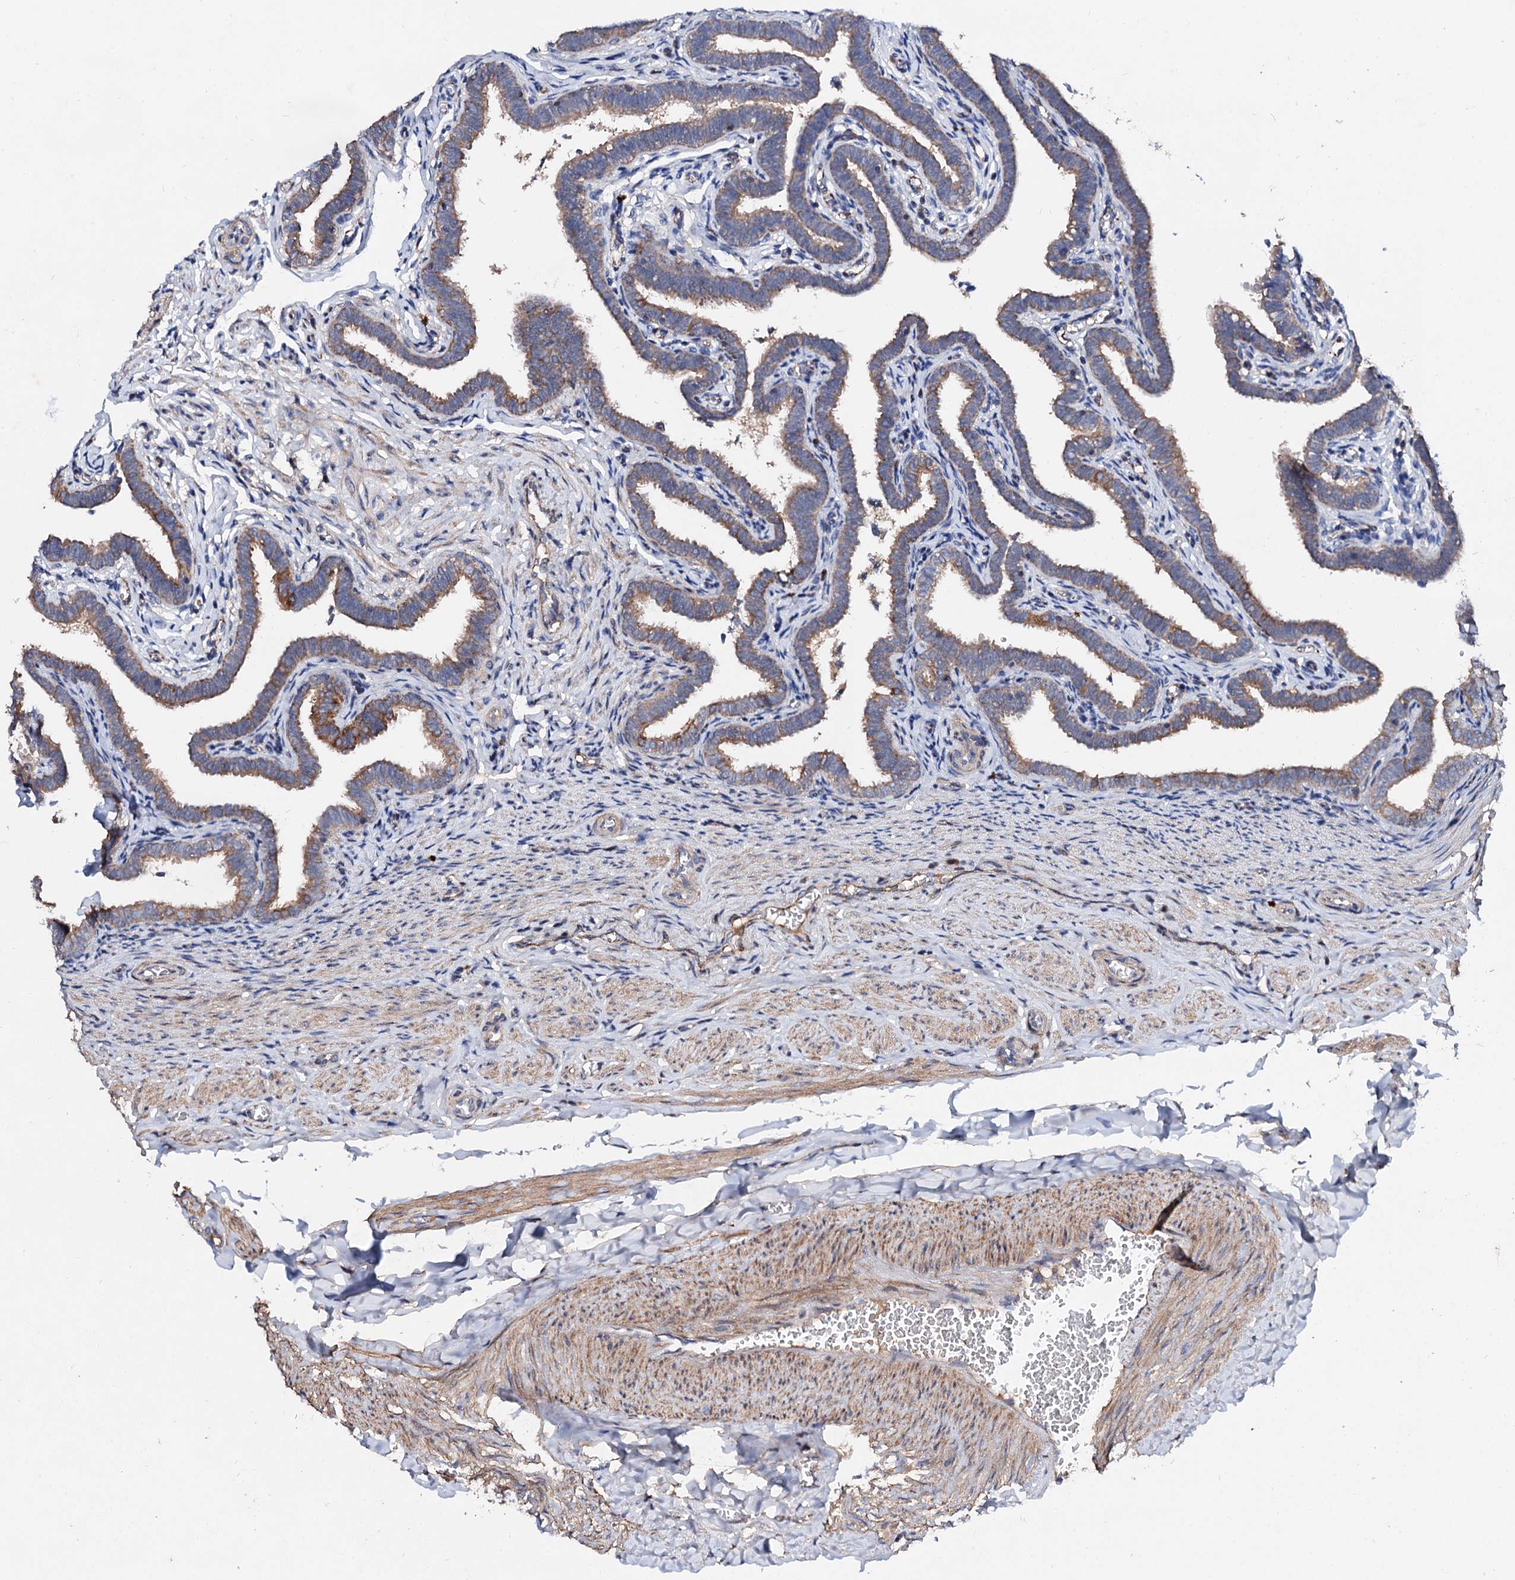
{"staining": {"intensity": "moderate", "quantity": ">75%", "location": "cytoplasmic/membranous"}, "tissue": "fallopian tube", "cell_type": "Glandular cells", "image_type": "normal", "snomed": [{"axis": "morphology", "description": "Normal tissue, NOS"}, {"axis": "topography", "description": "Fallopian tube"}], "caption": "This image exhibits IHC staining of unremarkable human fallopian tube, with medium moderate cytoplasmic/membranous staining in about >75% of glandular cells.", "gene": "FIBIN", "patient": {"sex": "female", "age": 36}}